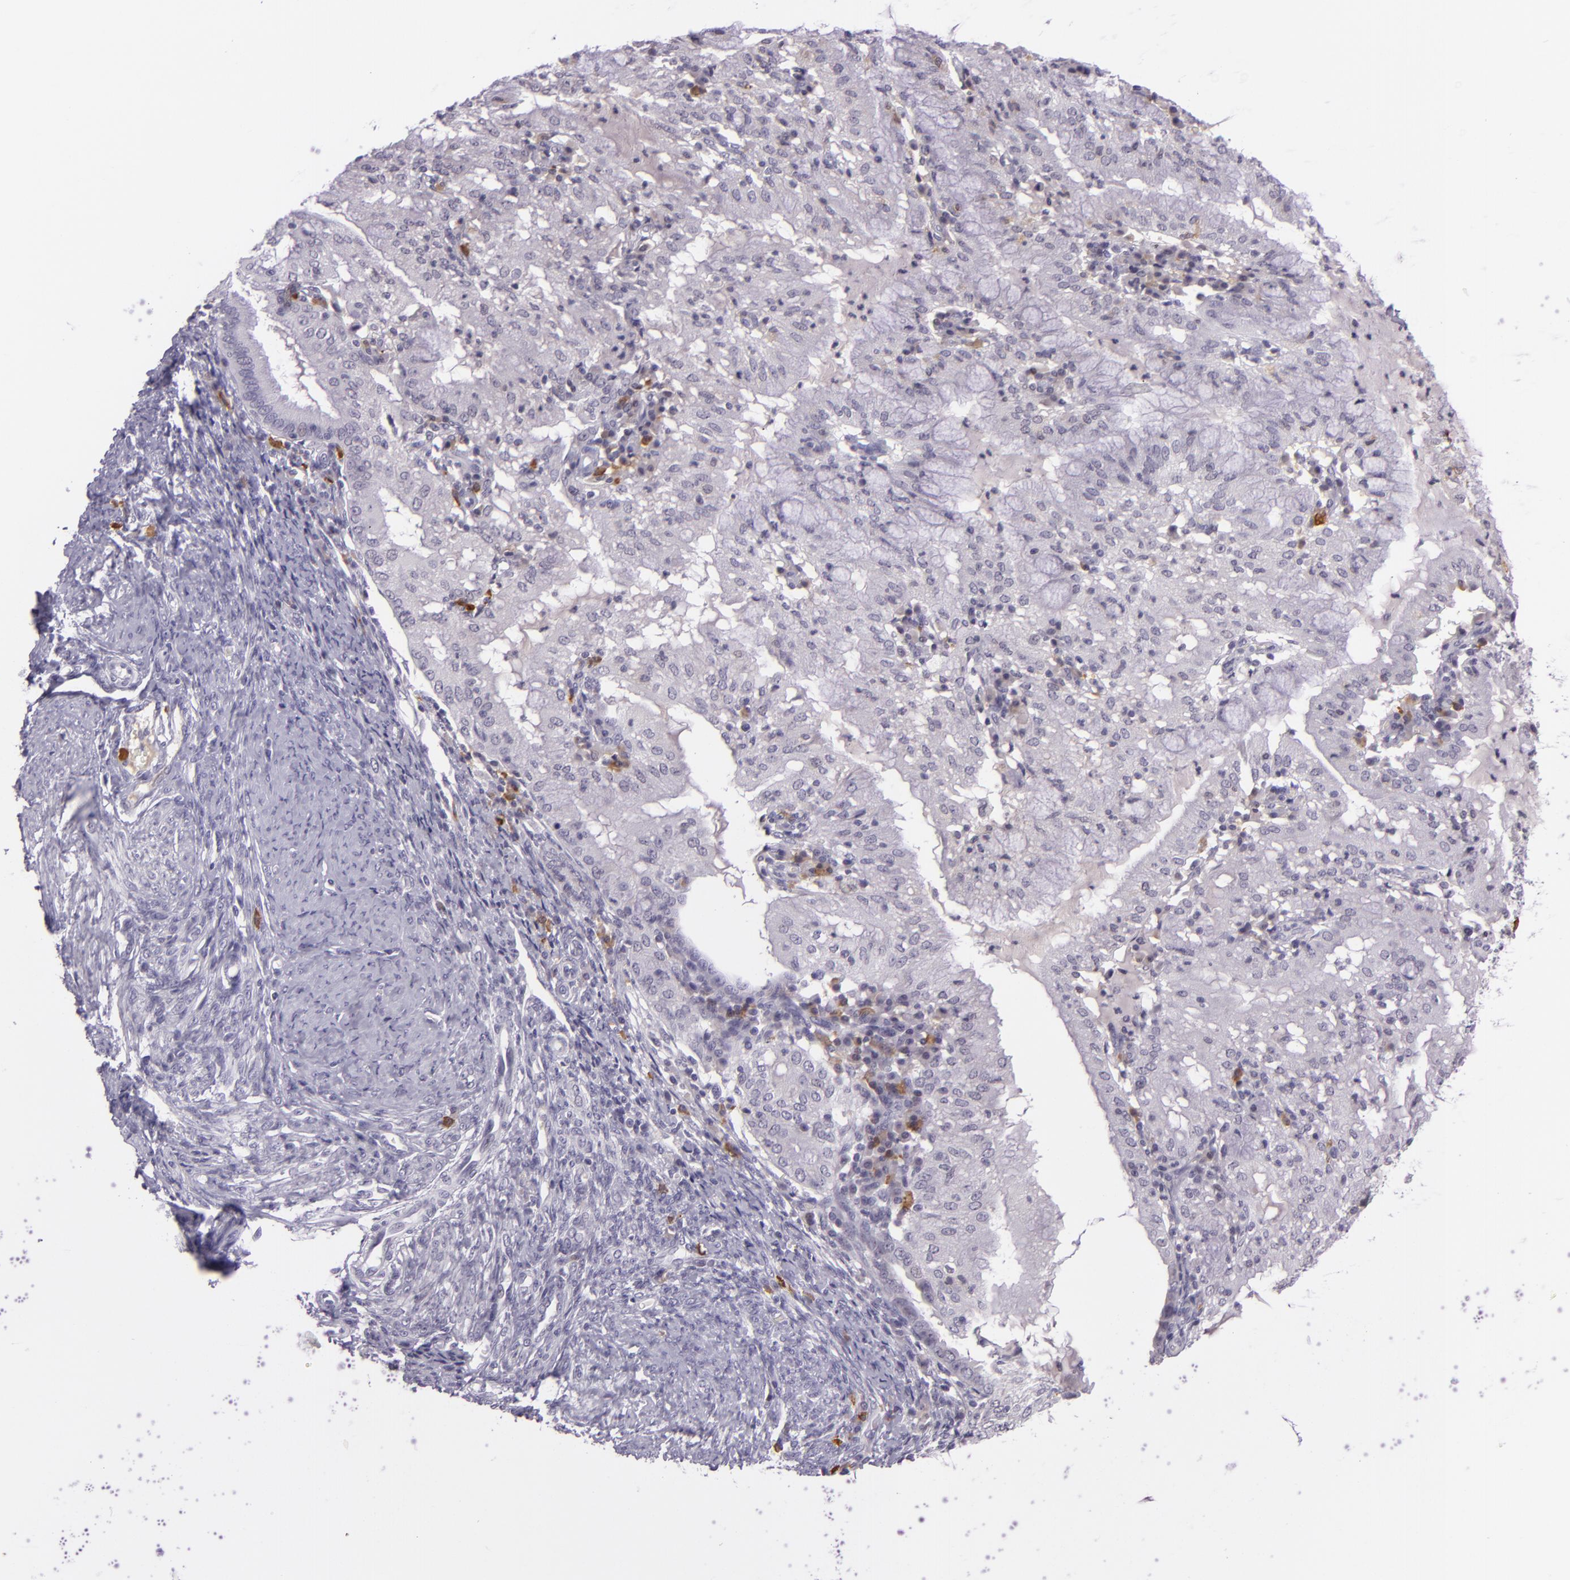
{"staining": {"intensity": "negative", "quantity": "none", "location": "none"}, "tissue": "endometrial cancer", "cell_type": "Tumor cells", "image_type": "cancer", "snomed": [{"axis": "morphology", "description": "Adenocarcinoma, NOS"}, {"axis": "topography", "description": "Endometrium"}], "caption": "Tumor cells show no significant protein expression in adenocarcinoma (endometrial).", "gene": "CHEK2", "patient": {"sex": "female", "age": 63}}